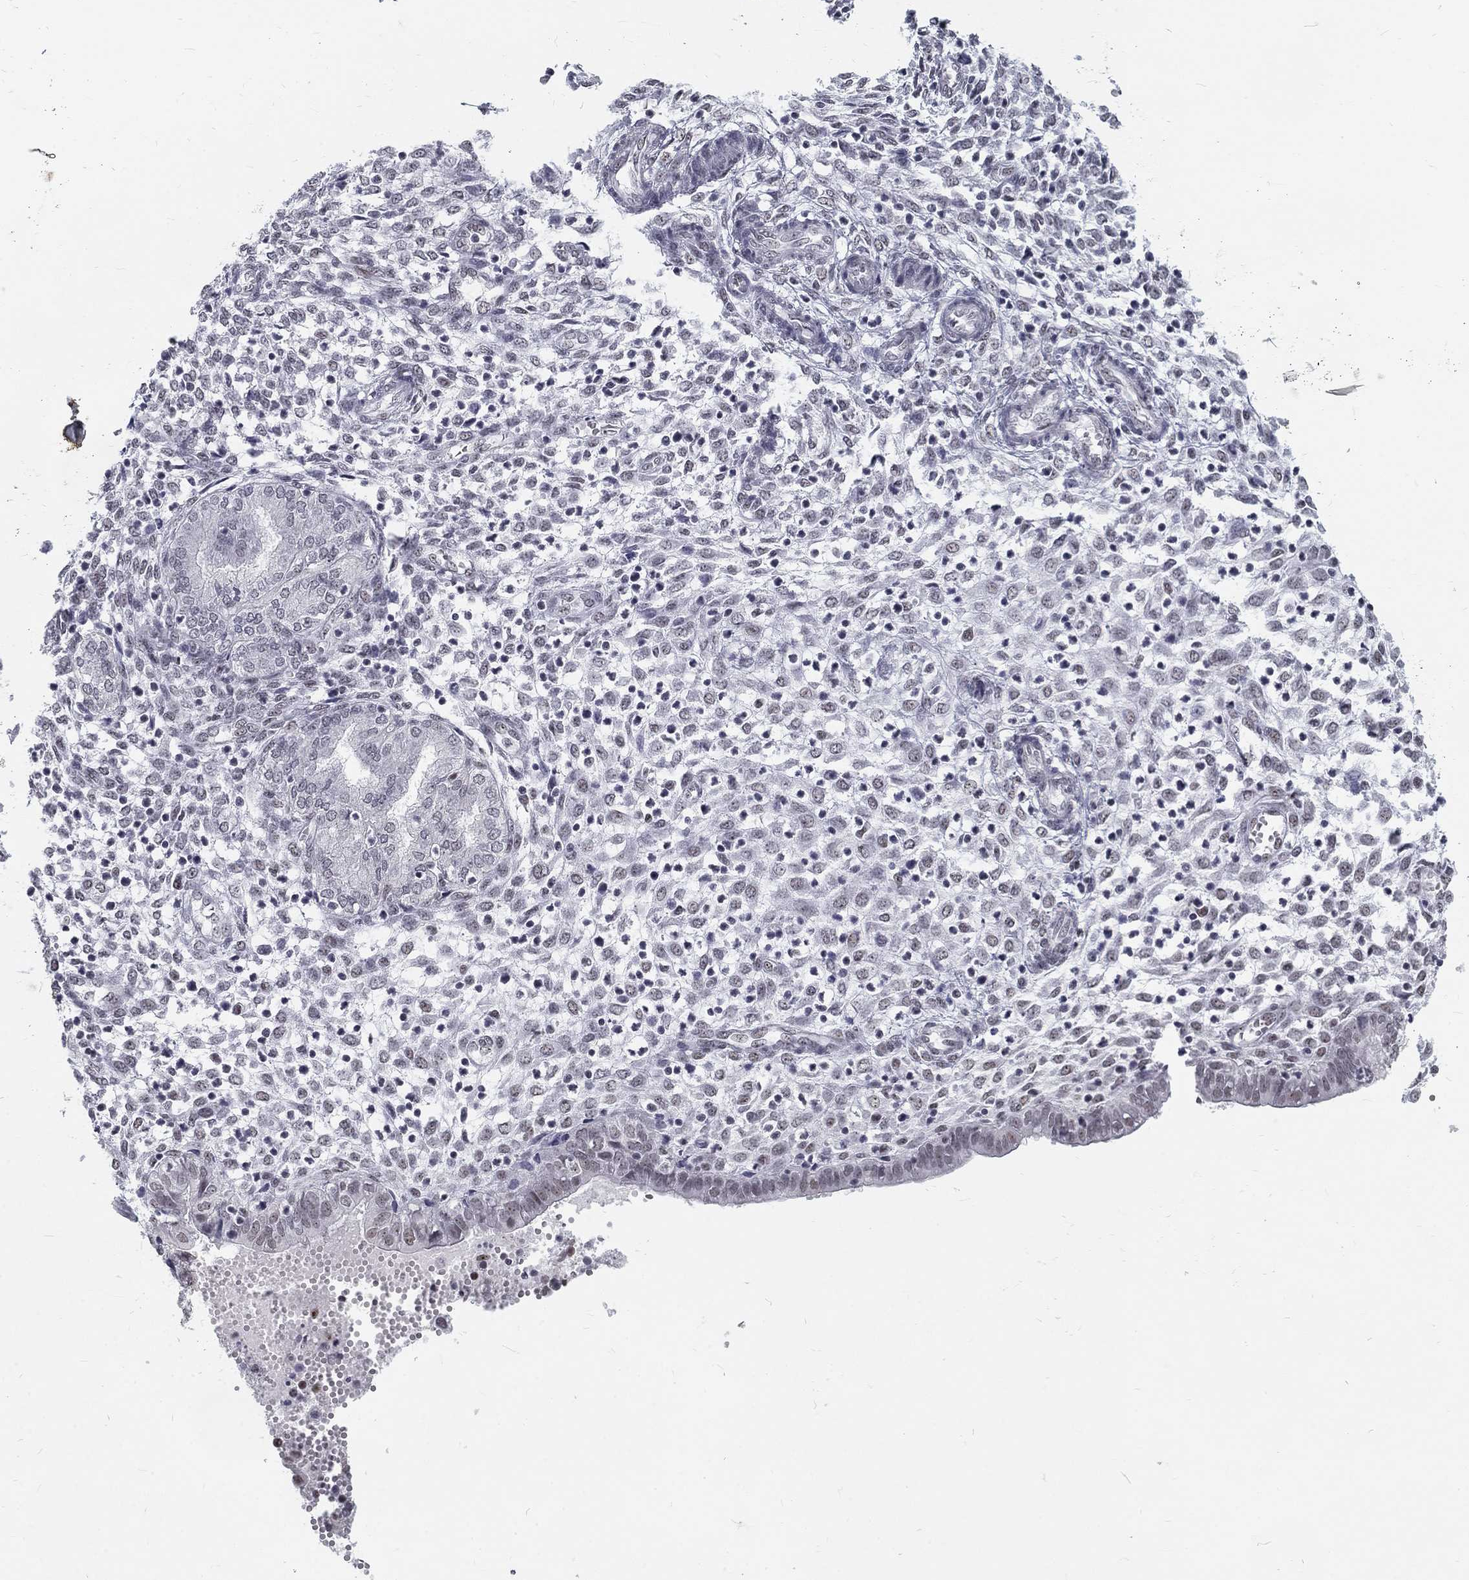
{"staining": {"intensity": "negative", "quantity": "none", "location": "none"}, "tissue": "endometrium", "cell_type": "Cells in endometrial stroma", "image_type": "normal", "snomed": [{"axis": "morphology", "description": "Normal tissue, NOS"}, {"axis": "topography", "description": "Endometrium"}], "caption": "Cells in endometrial stroma show no significant staining in benign endometrium. (IHC, brightfield microscopy, high magnification).", "gene": "SNORC", "patient": {"sex": "female", "age": 43}}